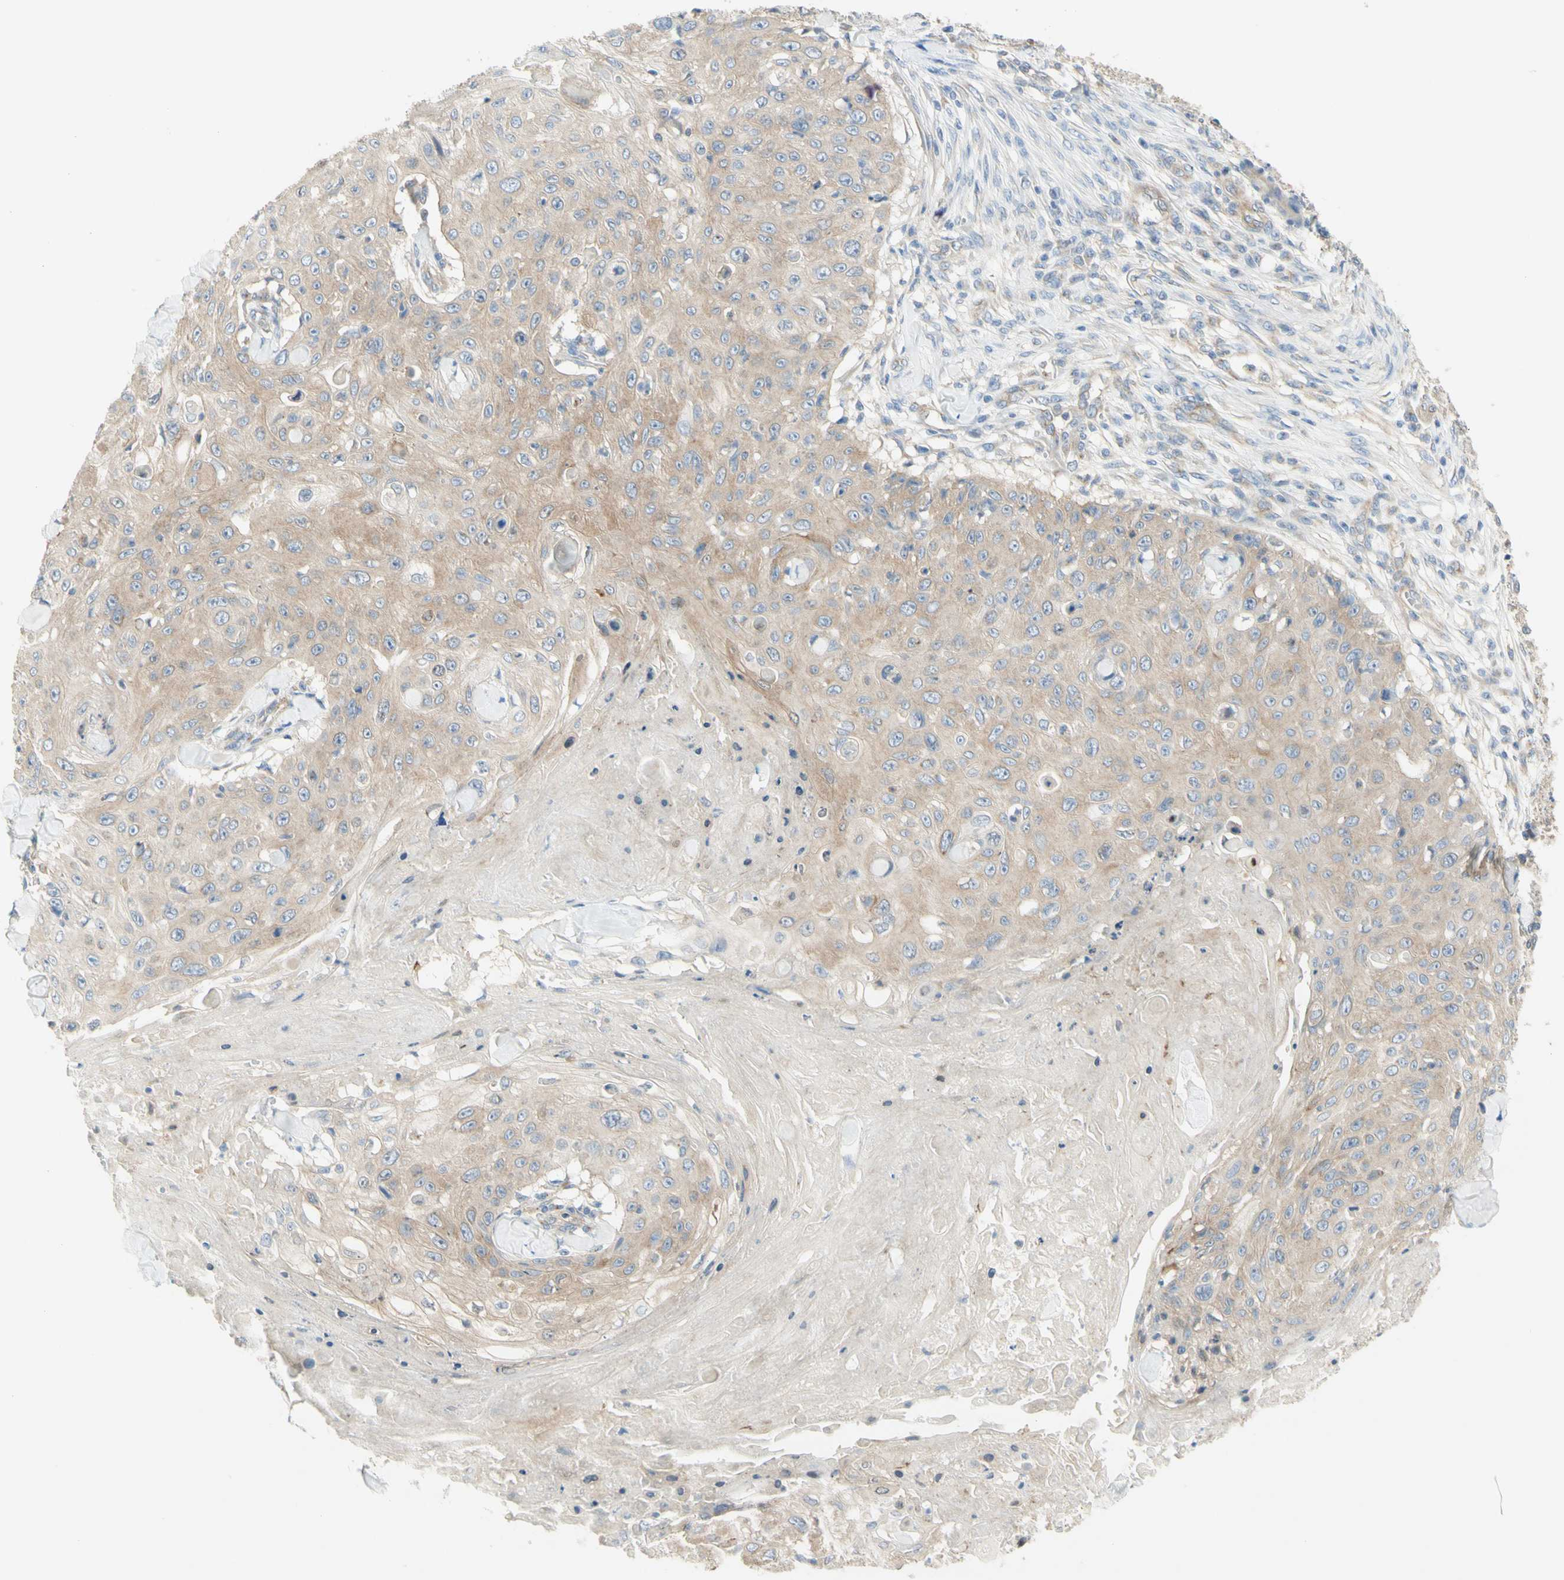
{"staining": {"intensity": "weak", "quantity": ">75%", "location": "cytoplasmic/membranous"}, "tissue": "skin cancer", "cell_type": "Tumor cells", "image_type": "cancer", "snomed": [{"axis": "morphology", "description": "Squamous cell carcinoma, NOS"}, {"axis": "topography", "description": "Skin"}], "caption": "Protein analysis of skin squamous cell carcinoma tissue shows weak cytoplasmic/membranous staining in approximately >75% of tumor cells.", "gene": "DYNC1H1", "patient": {"sex": "male", "age": 86}}